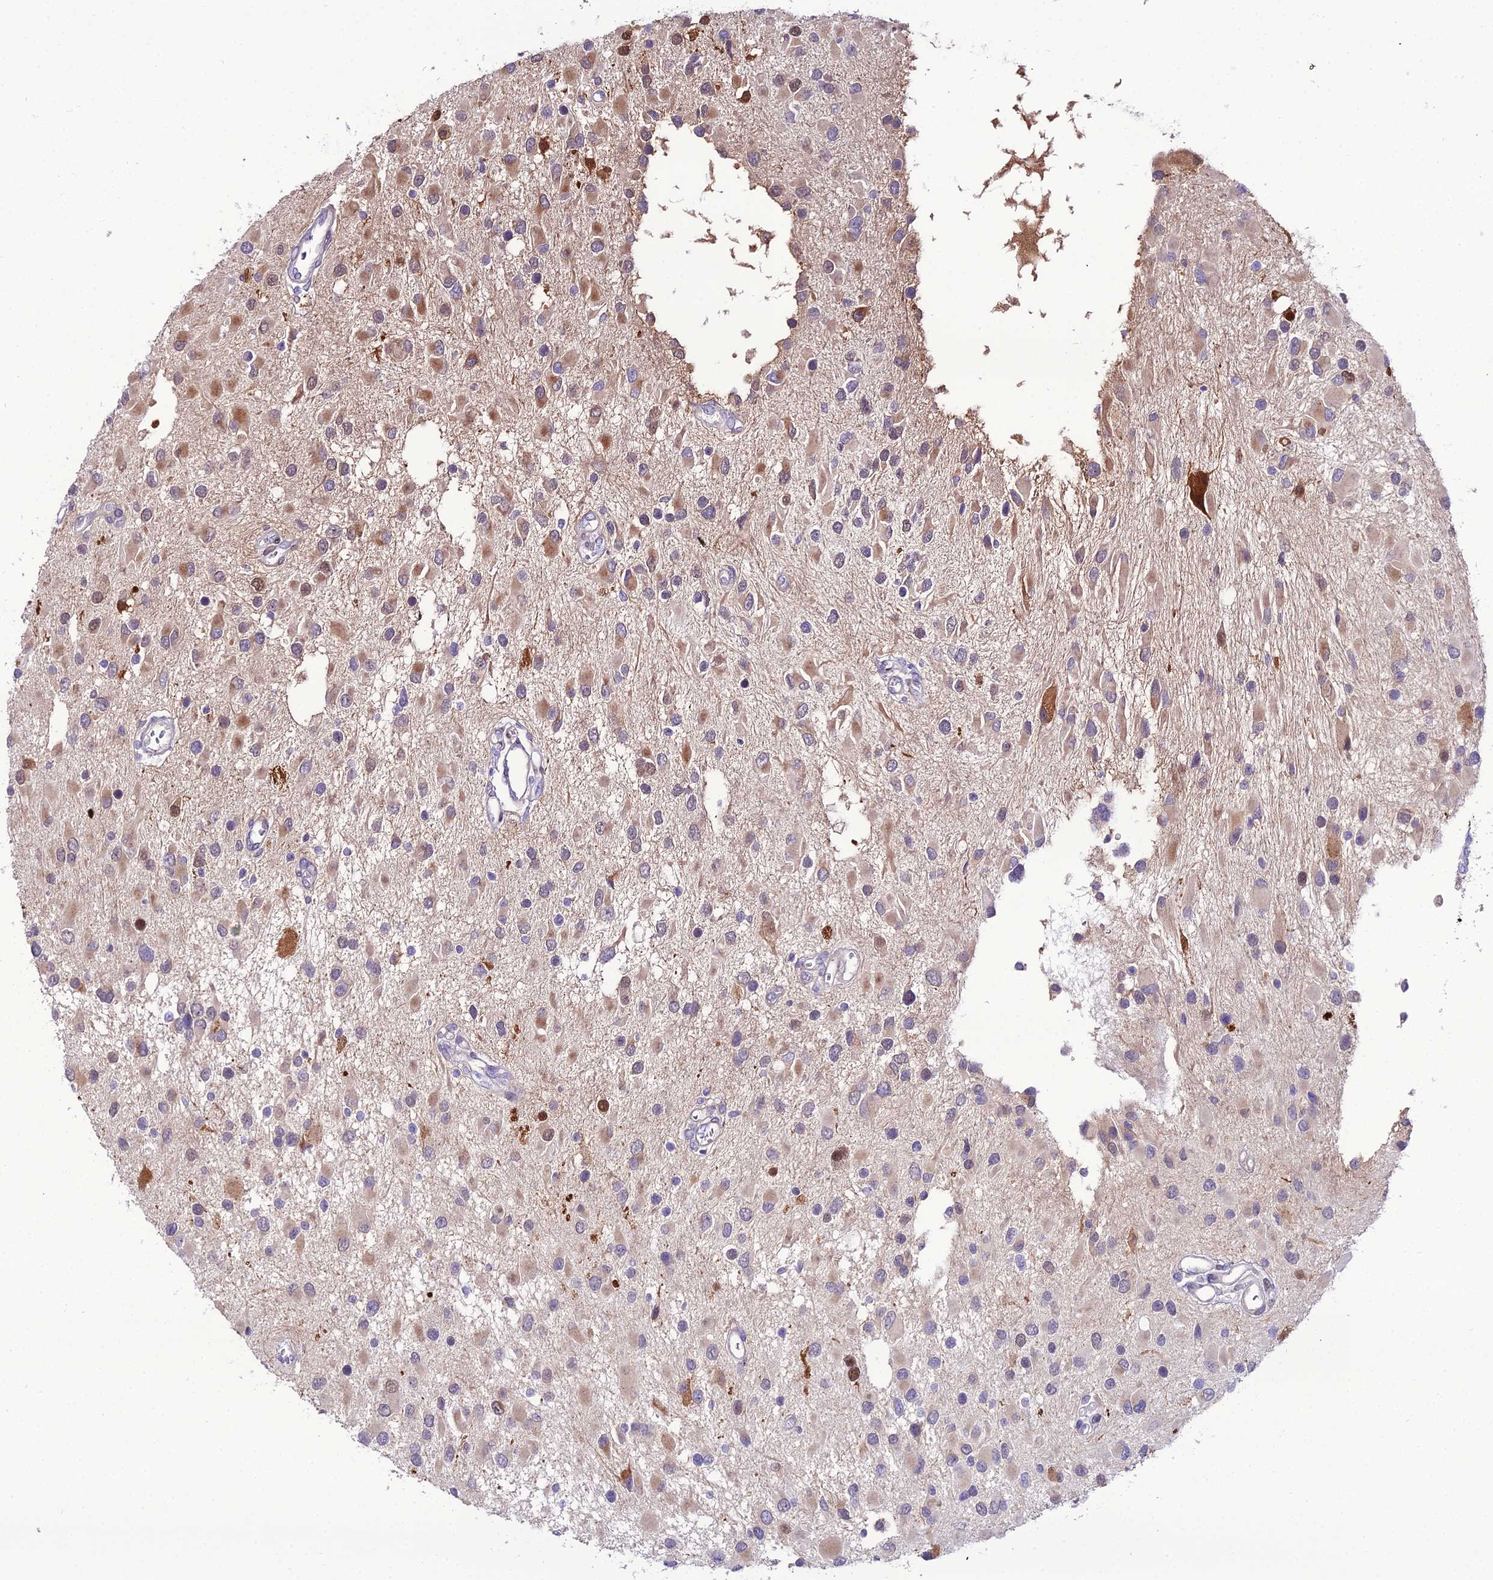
{"staining": {"intensity": "moderate", "quantity": "25%-75%", "location": "cytoplasmic/membranous"}, "tissue": "glioma", "cell_type": "Tumor cells", "image_type": "cancer", "snomed": [{"axis": "morphology", "description": "Glioma, malignant, High grade"}, {"axis": "topography", "description": "Brain"}], "caption": "Glioma stained with DAB immunohistochemistry (IHC) demonstrates medium levels of moderate cytoplasmic/membranous positivity in about 25%-75% of tumor cells. (DAB (3,3'-diaminobenzidine) IHC, brown staining for protein, blue staining for nuclei).", "gene": "MB21D2", "patient": {"sex": "male", "age": 53}}